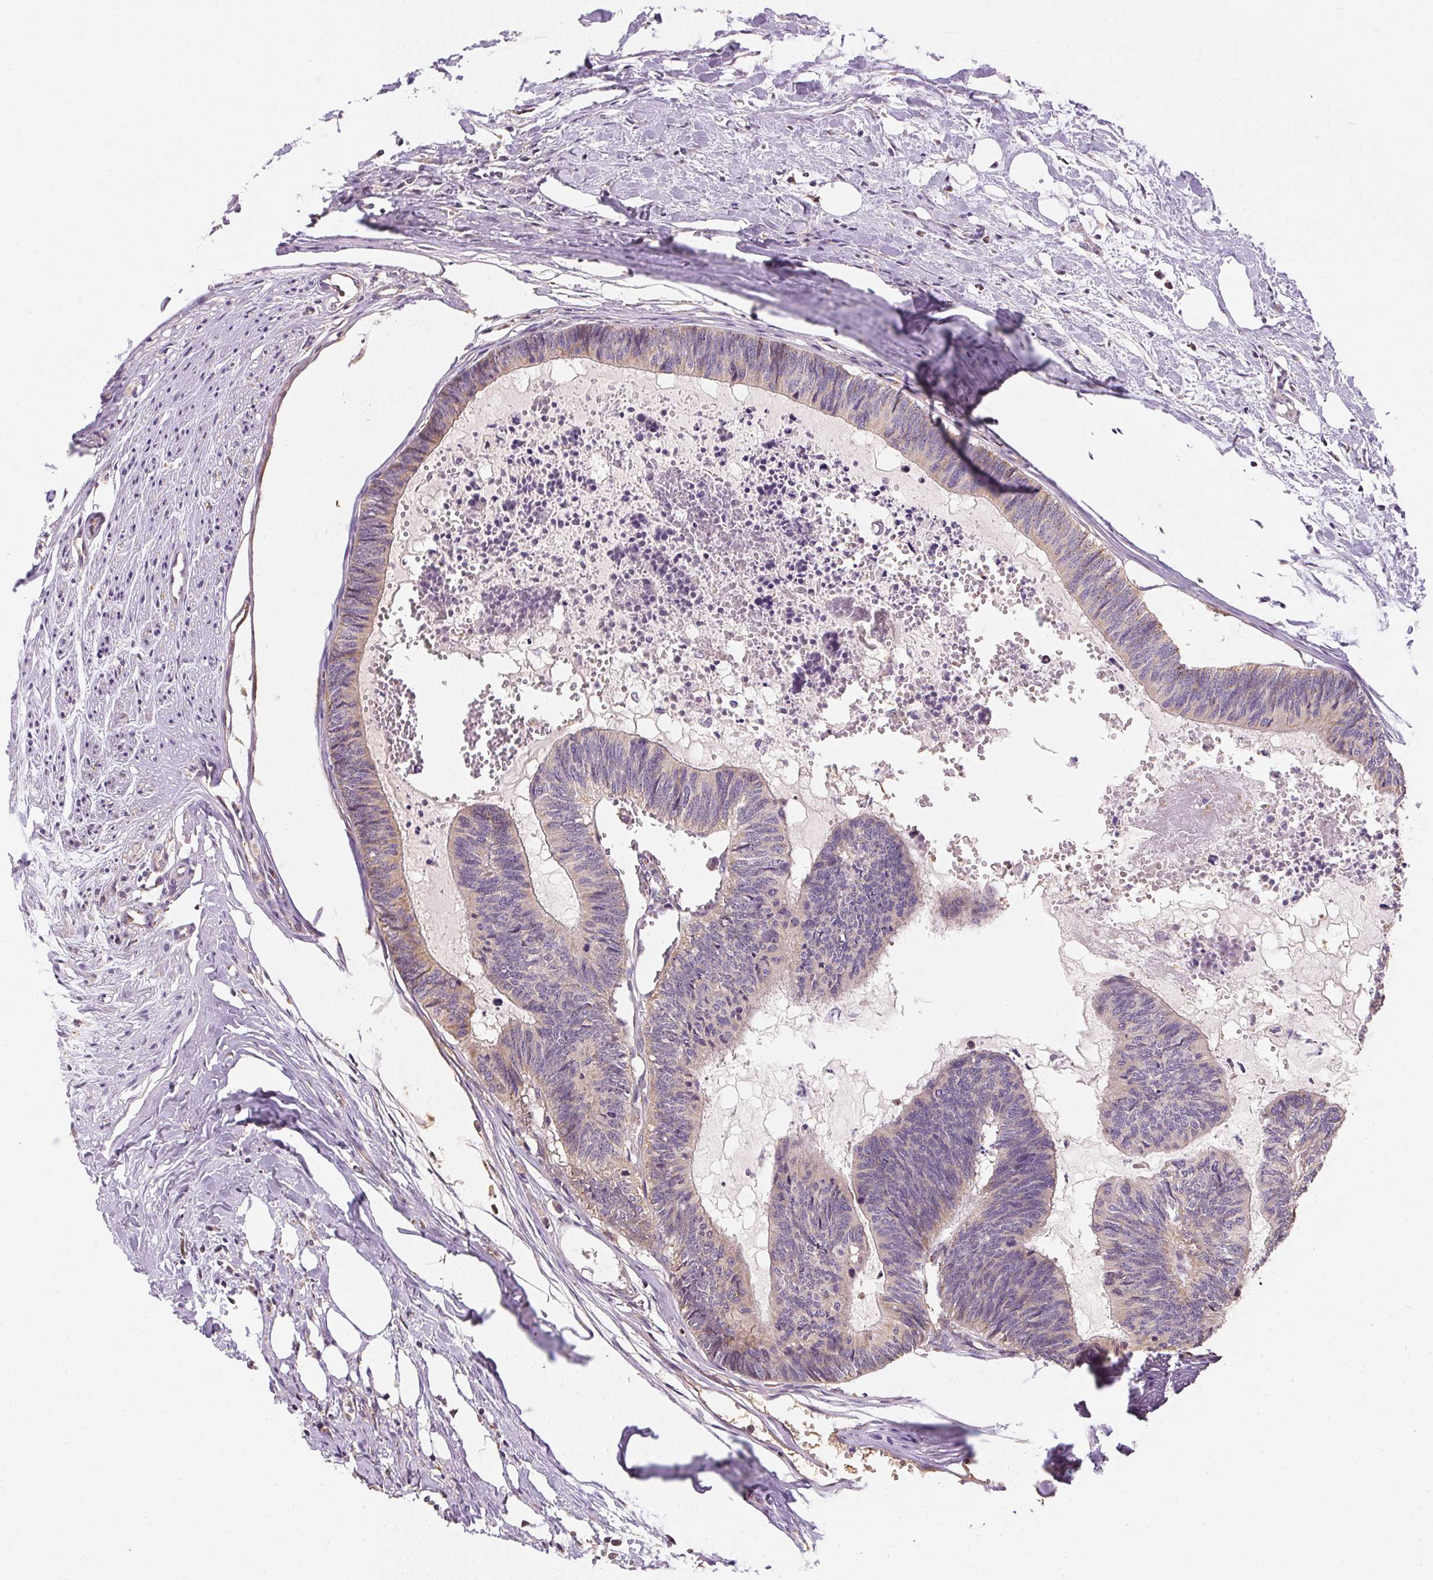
{"staining": {"intensity": "negative", "quantity": "none", "location": "none"}, "tissue": "colorectal cancer", "cell_type": "Tumor cells", "image_type": "cancer", "snomed": [{"axis": "morphology", "description": "Adenocarcinoma, NOS"}, {"axis": "topography", "description": "Colon"}, {"axis": "topography", "description": "Rectum"}], "caption": "Immunohistochemistry image of human colorectal cancer stained for a protein (brown), which exhibits no expression in tumor cells. (Immunohistochemistry (ihc), brightfield microscopy, high magnification).", "gene": "METTL13", "patient": {"sex": "male", "age": 57}}